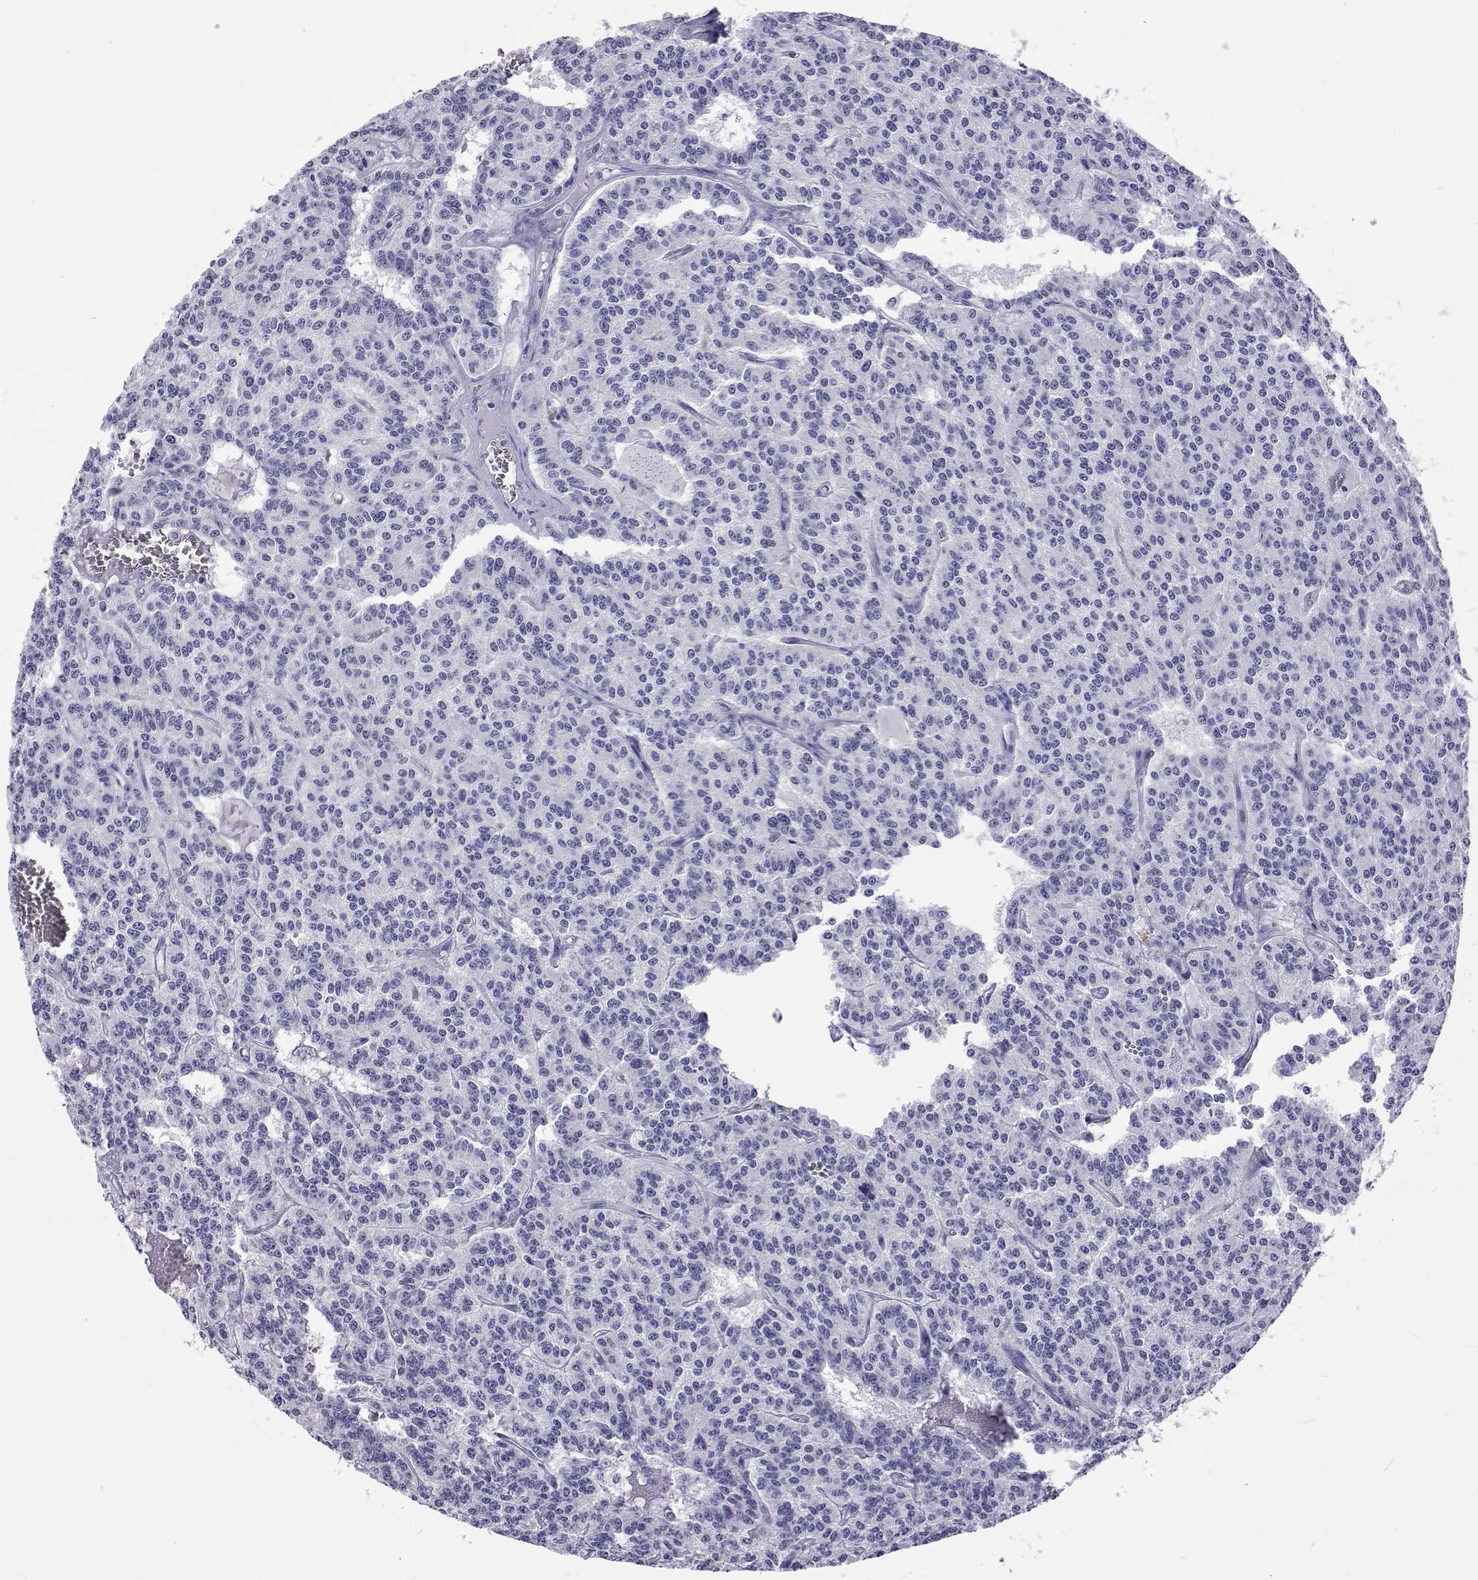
{"staining": {"intensity": "negative", "quantity": "none", "location": "none"}, "tissue": "carcinoid", "cell_type": "Tumor cells", "image_type": "cancer", "snomed": [{"axis": "morphology", "description": "Carcinoid, malignant, NOS"}, {"axis": "topography", "description": "Lung"}], "caption": "DAB (3,3'-diaminobenzidine) immunohistochemical staining of human malignant carcinoid displays no significant positivity in tumor cells.", "gene": "UMODL1", "patient": {"sex": "female", "age": 71}}